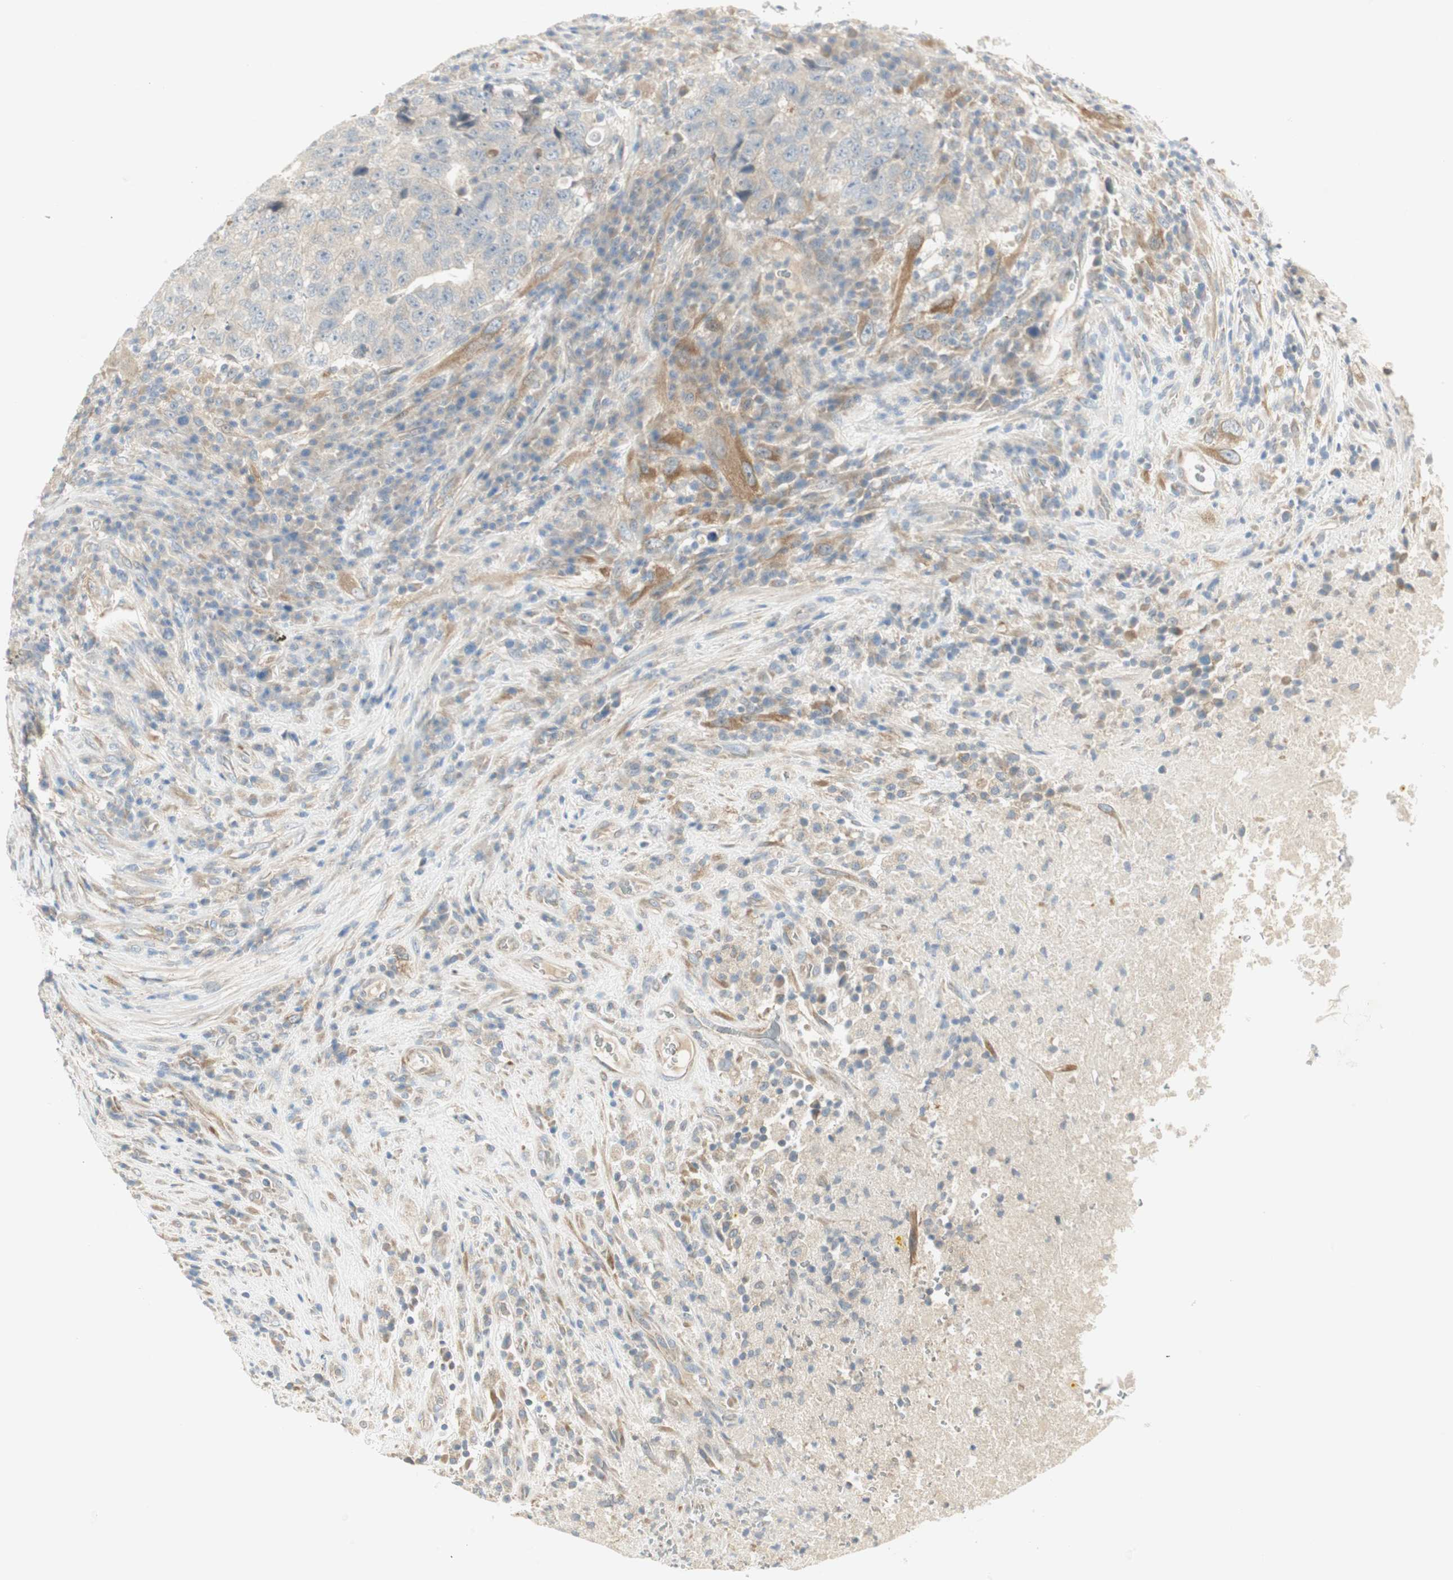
{"staining": {"intensity": "negative", "quantity": "none", "location": "none"}, "tissue": "testis cancer", "cell_type": "Tumor cells", "image_type": "cancer", "snomed": [{"axis": "morphology", "description": "Necrosis, NOS"}, {"axis": "morphology", "description": "Carcinoma, Embryonal, NOS"}, {"axis": "topography", "description": "Testis"}], "caption": "An image of human embryonal carcinoma (testis) is negative for staining in tumor cells.", "gene": "STON1-GTF2A1L", "patient": {"sex": "male", "age": 19}}